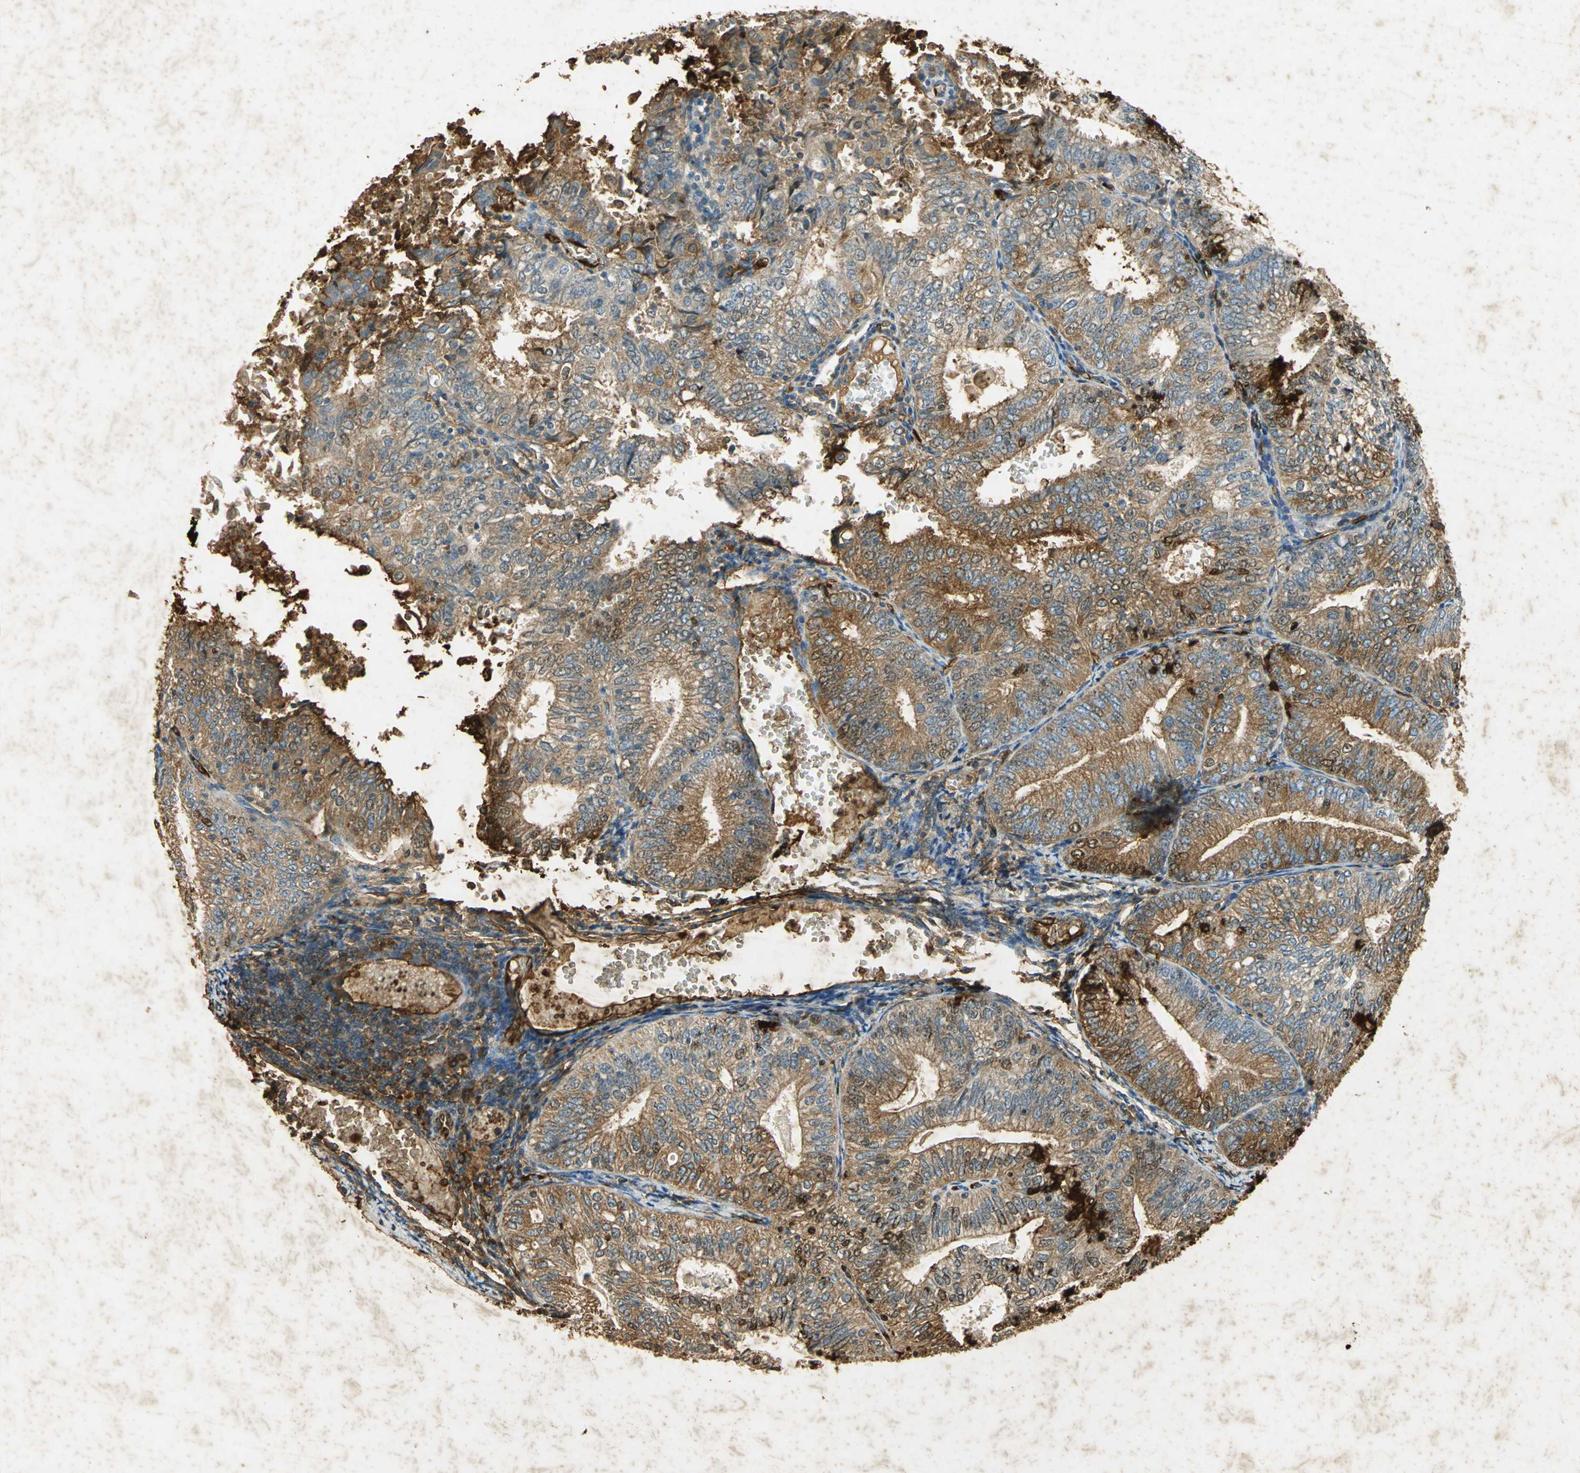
{"staining": {"intensity": "moderate", "quantity": ">75%", "location": "cytoplasmic/membranous"}, "tissue": "endometrial cancer", "cell_type": "Tumor cells", "image_type": "cancer", "snomed": [{"axis": "morphology", "description": "Adenocarcinoma, NOS"}, {"axis": "topography", "description": "Endometrium"}], "caption": "Brown immunohistochemical staining in human endometrial cancer (adenocarcinoma) shows moderate cytoplasmic/membranous staining in approximately >75% of tumor cells. Using DAB (brown) and hematoxylin (blue) stains, captured at high magnification using brightfield microscopy.", "gene": "ANXA4", "patient": {"sex": "female", "age": 69}}